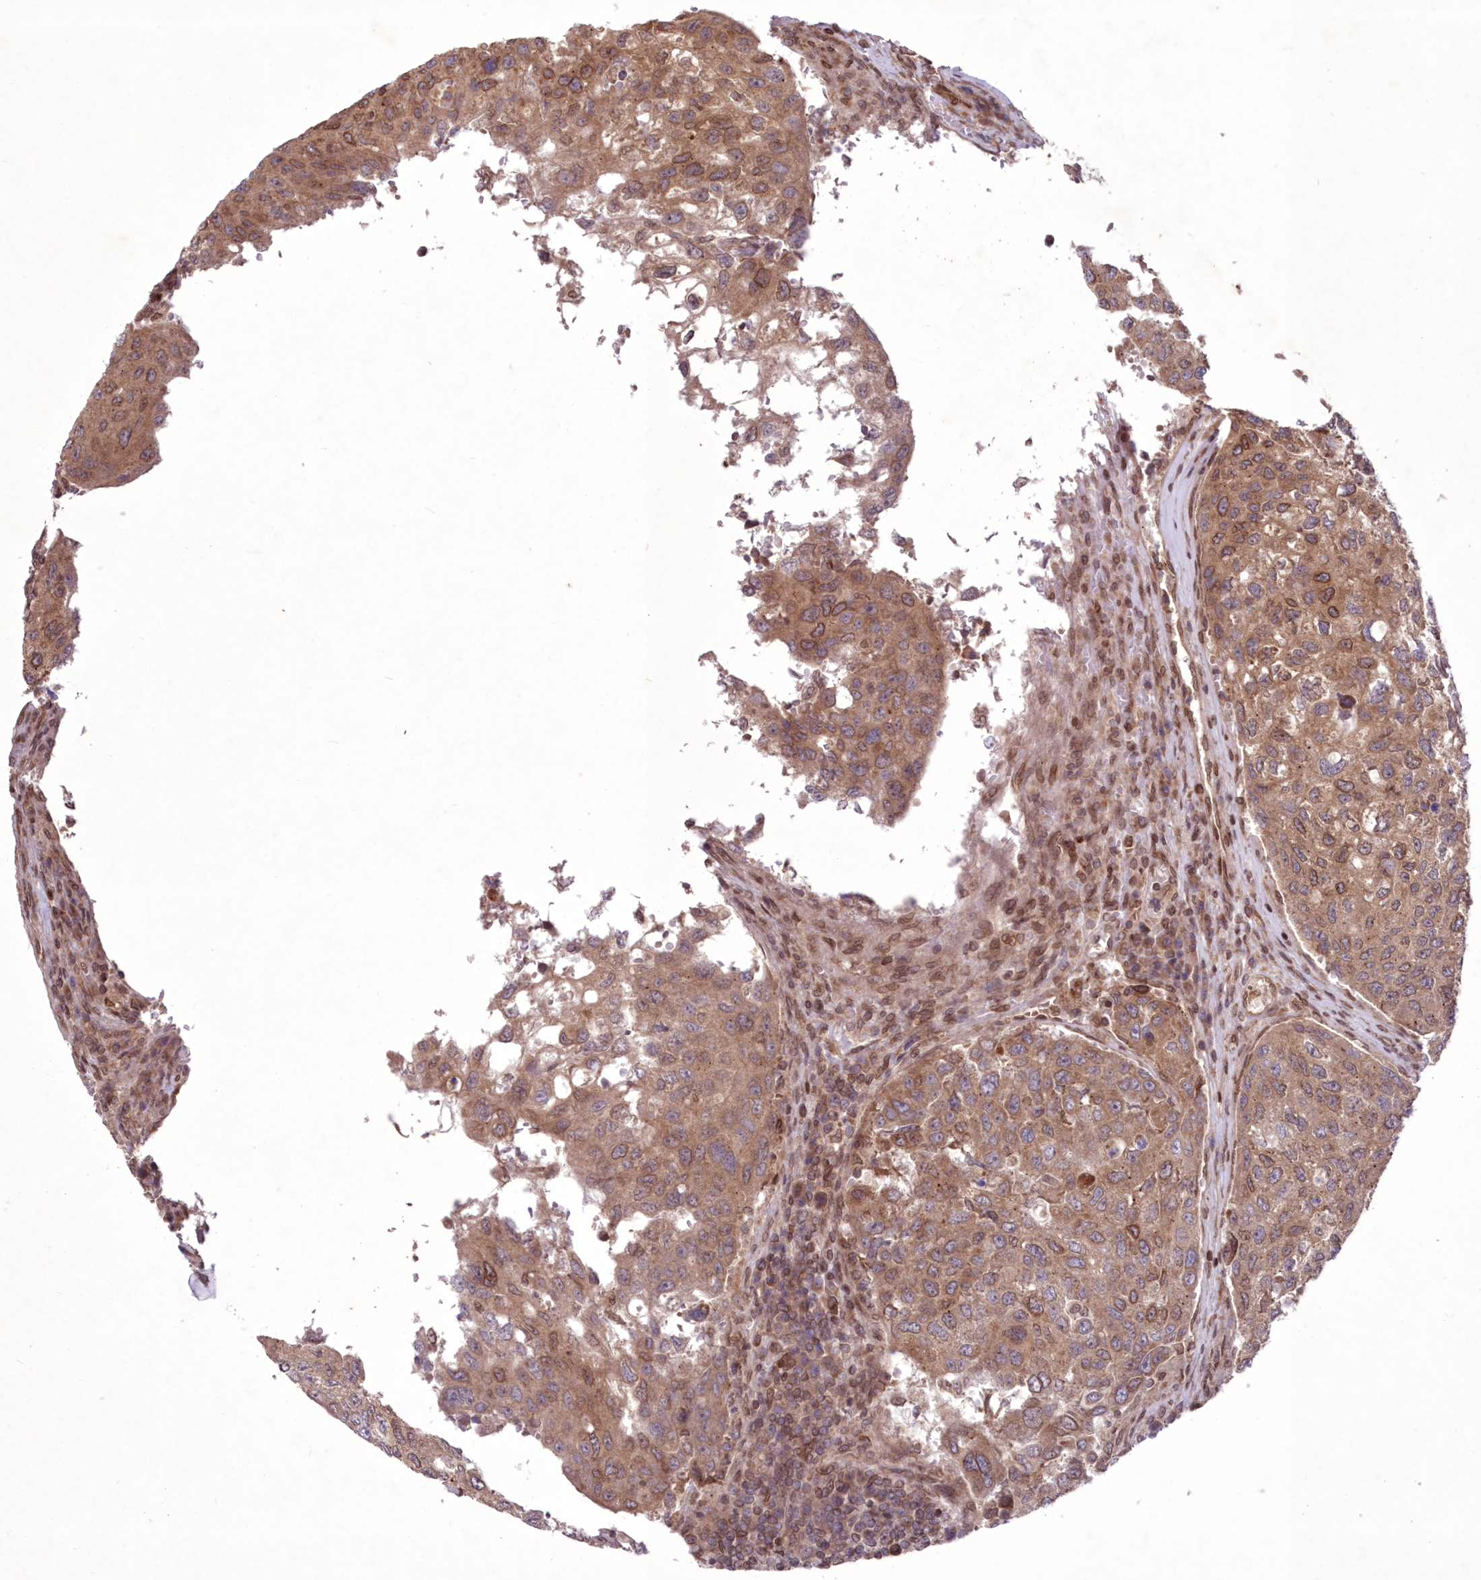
{"staining": {"intensity": "moderate", "quantity": ">75%", "location": "cytoplasmic/membranous"}, "tissue": "urothelial cancer", "cell_type": "Tumor cells", "image_type": "cancer", "snomed": [{"axis": "morphology", "description": "Urothelial carcinoma, High grade"}, {"axis": "topography", "description": "Lymph node"}, {"axis": "topography", "description": "Urinary bladder"}], "caption": "IHC staining of urothelial cancer, which demonstrates medium levels of moderate cytoplasmic/membranous staining in about >75% of tumor cells indicating moderate cytoplasmic/membranous protein positivity. The staining was performed using DAB (3,3'-diaminobenzidine) (brown) for protein detection and nuclei were counterstained in hematoxylin (blue).", "gene": "DNAJC27", "patient": {"sex": "male", "age": 51}}